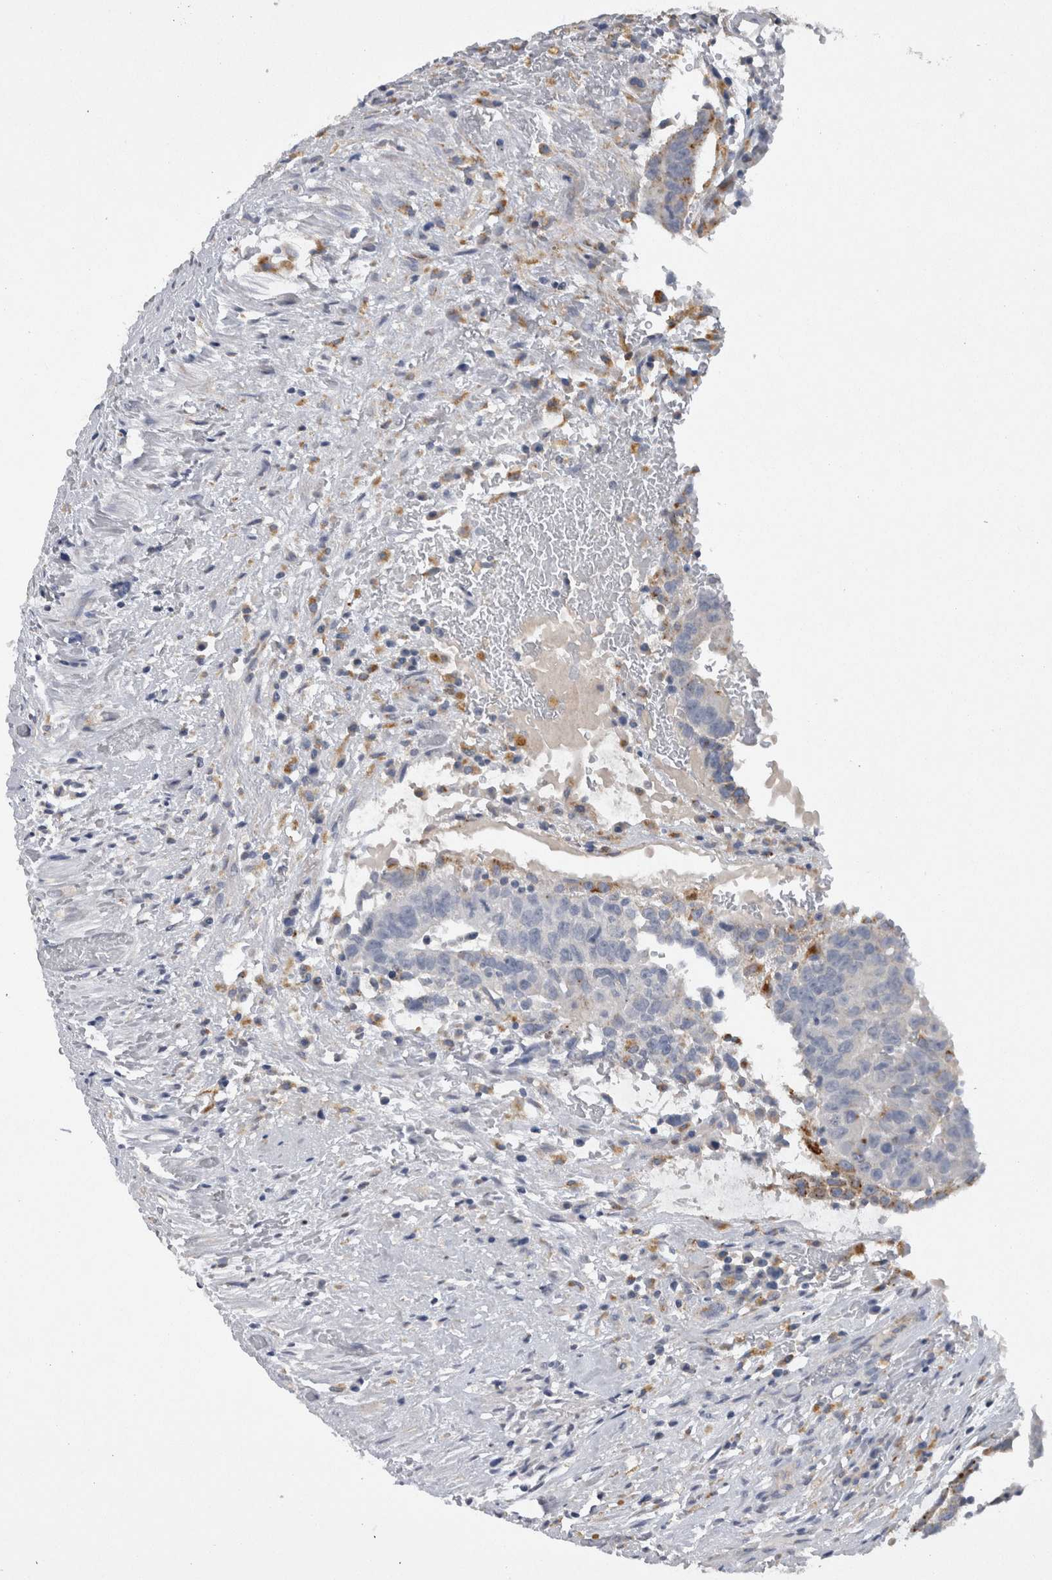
{"staining": {"intensity": "moderate", "quantity": "<25%", "location": "cytoplasmic/membranous"}, "tissue": "testis cancer", "cell_type": "Tumor cells", "image_type": "cancer", "snomed": [{"axis": "morphology", "description": "Seminoma, NOS"}, {"axis": "morphology", "description": "Carcinoma, Embryonal, NOS"}, {"axis": "topography", "description": "Testis"}], "caption": "High-power microscopy captured an immunohistochemistry micrograph of seminoma (testis), revealing moderate cytoplasmic/membranous expression in approximately <25% of tumor cells.", "gene": "CD63", "patient": {"sex": "male", "age": 52}}